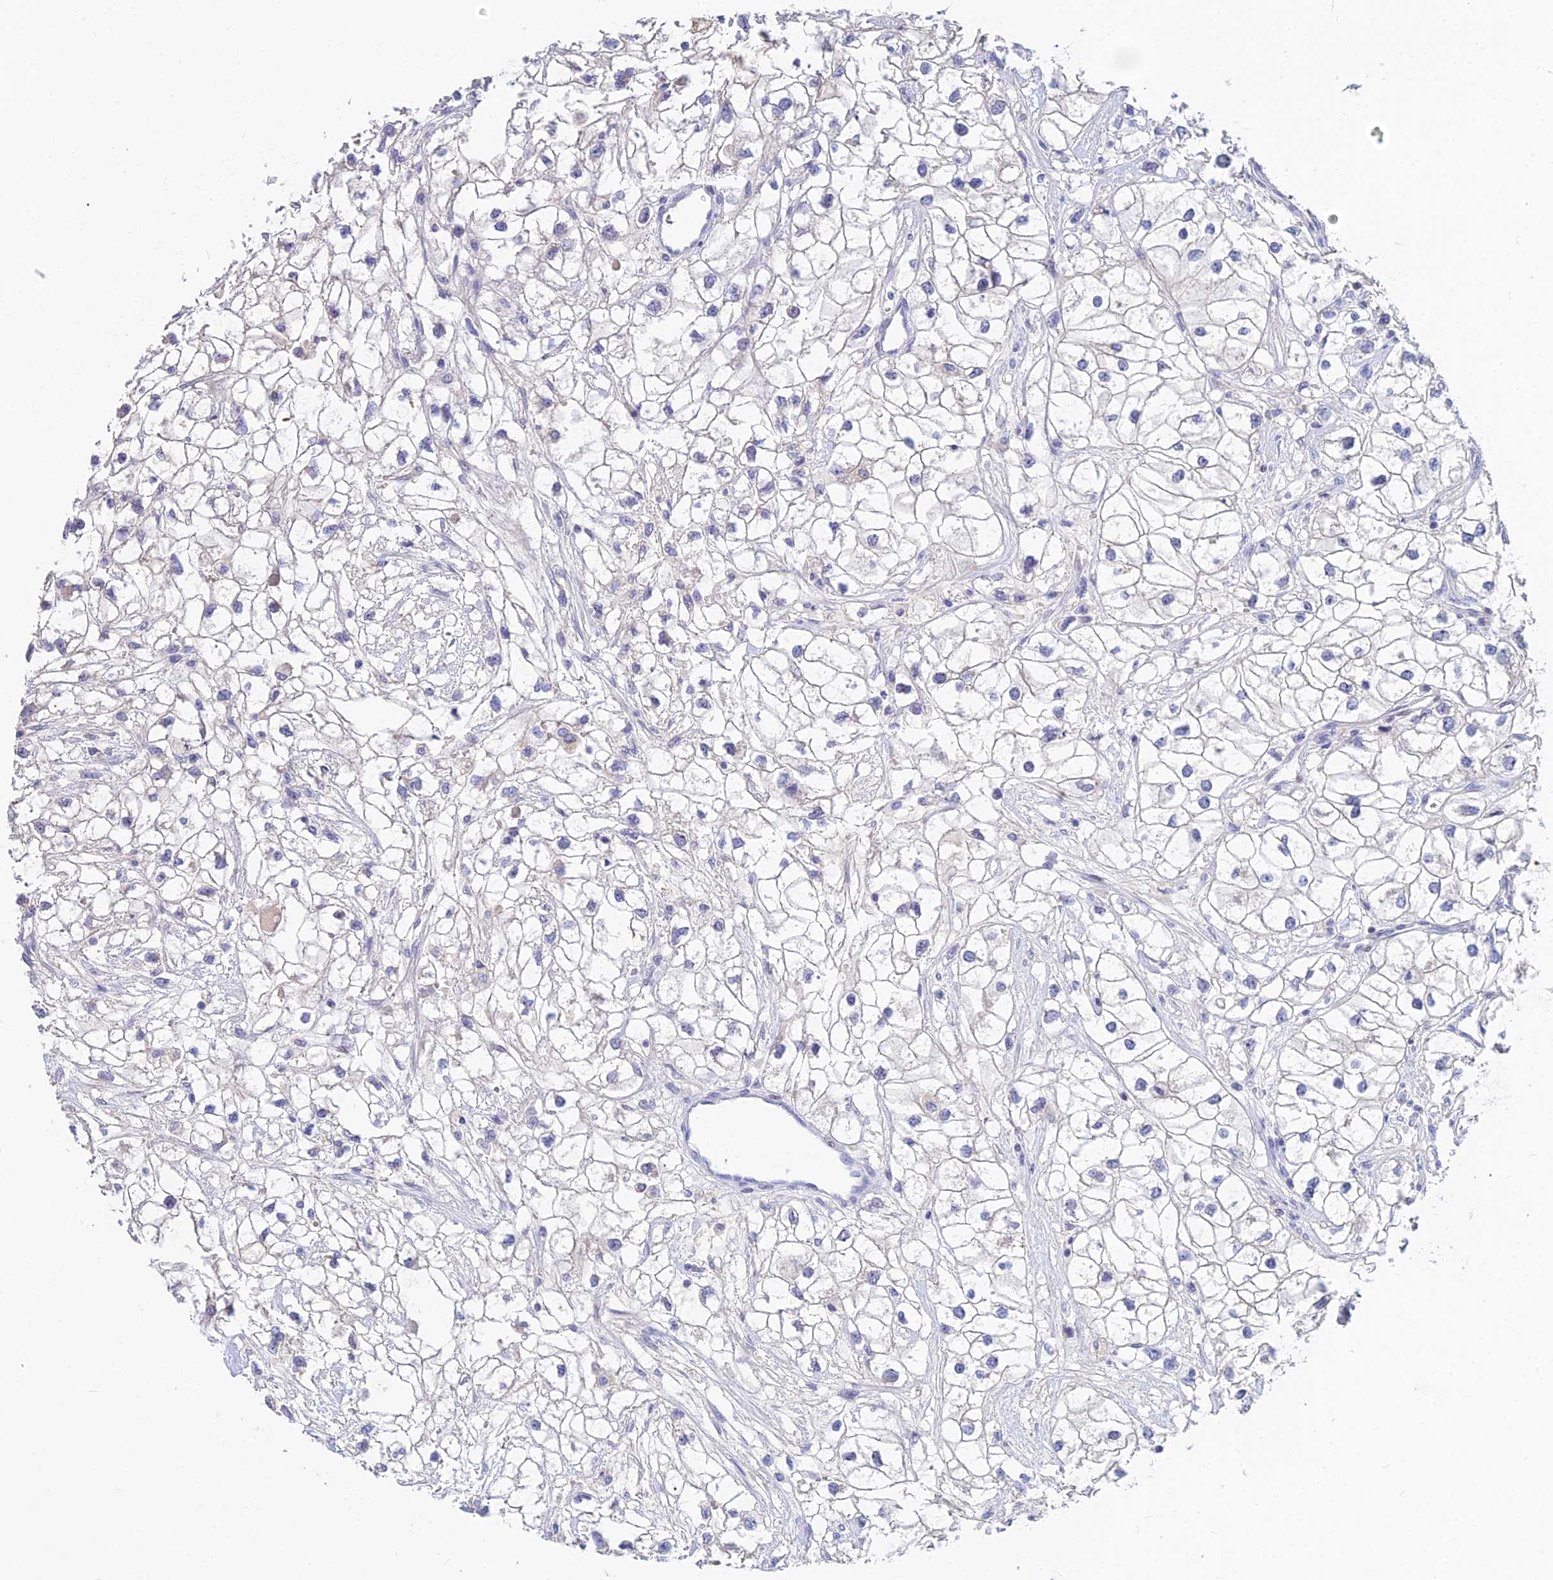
{"staining": {"intensity": "negative", "quantity": "none", "location": "none"}, "tissue": "renal cancer", "cell_type": "Tumor cells", "image_type": "cancer", "snomed": [{"axis": "morphology", "description": "Adenocarcinoma, NOS"}, {"axis": "topography", "description": "Kidney"}], "caption": "The IHC photomicrograph has no significant expression in tumor cells of adenocarcinoma (renal) tissue. (DAB (3,3'-diaminobenzidine) immunohistochemistry with hematoxylin counter stain).", "gene": "GOLGA6D", "patient": {"sex": "male", "age": 59}}